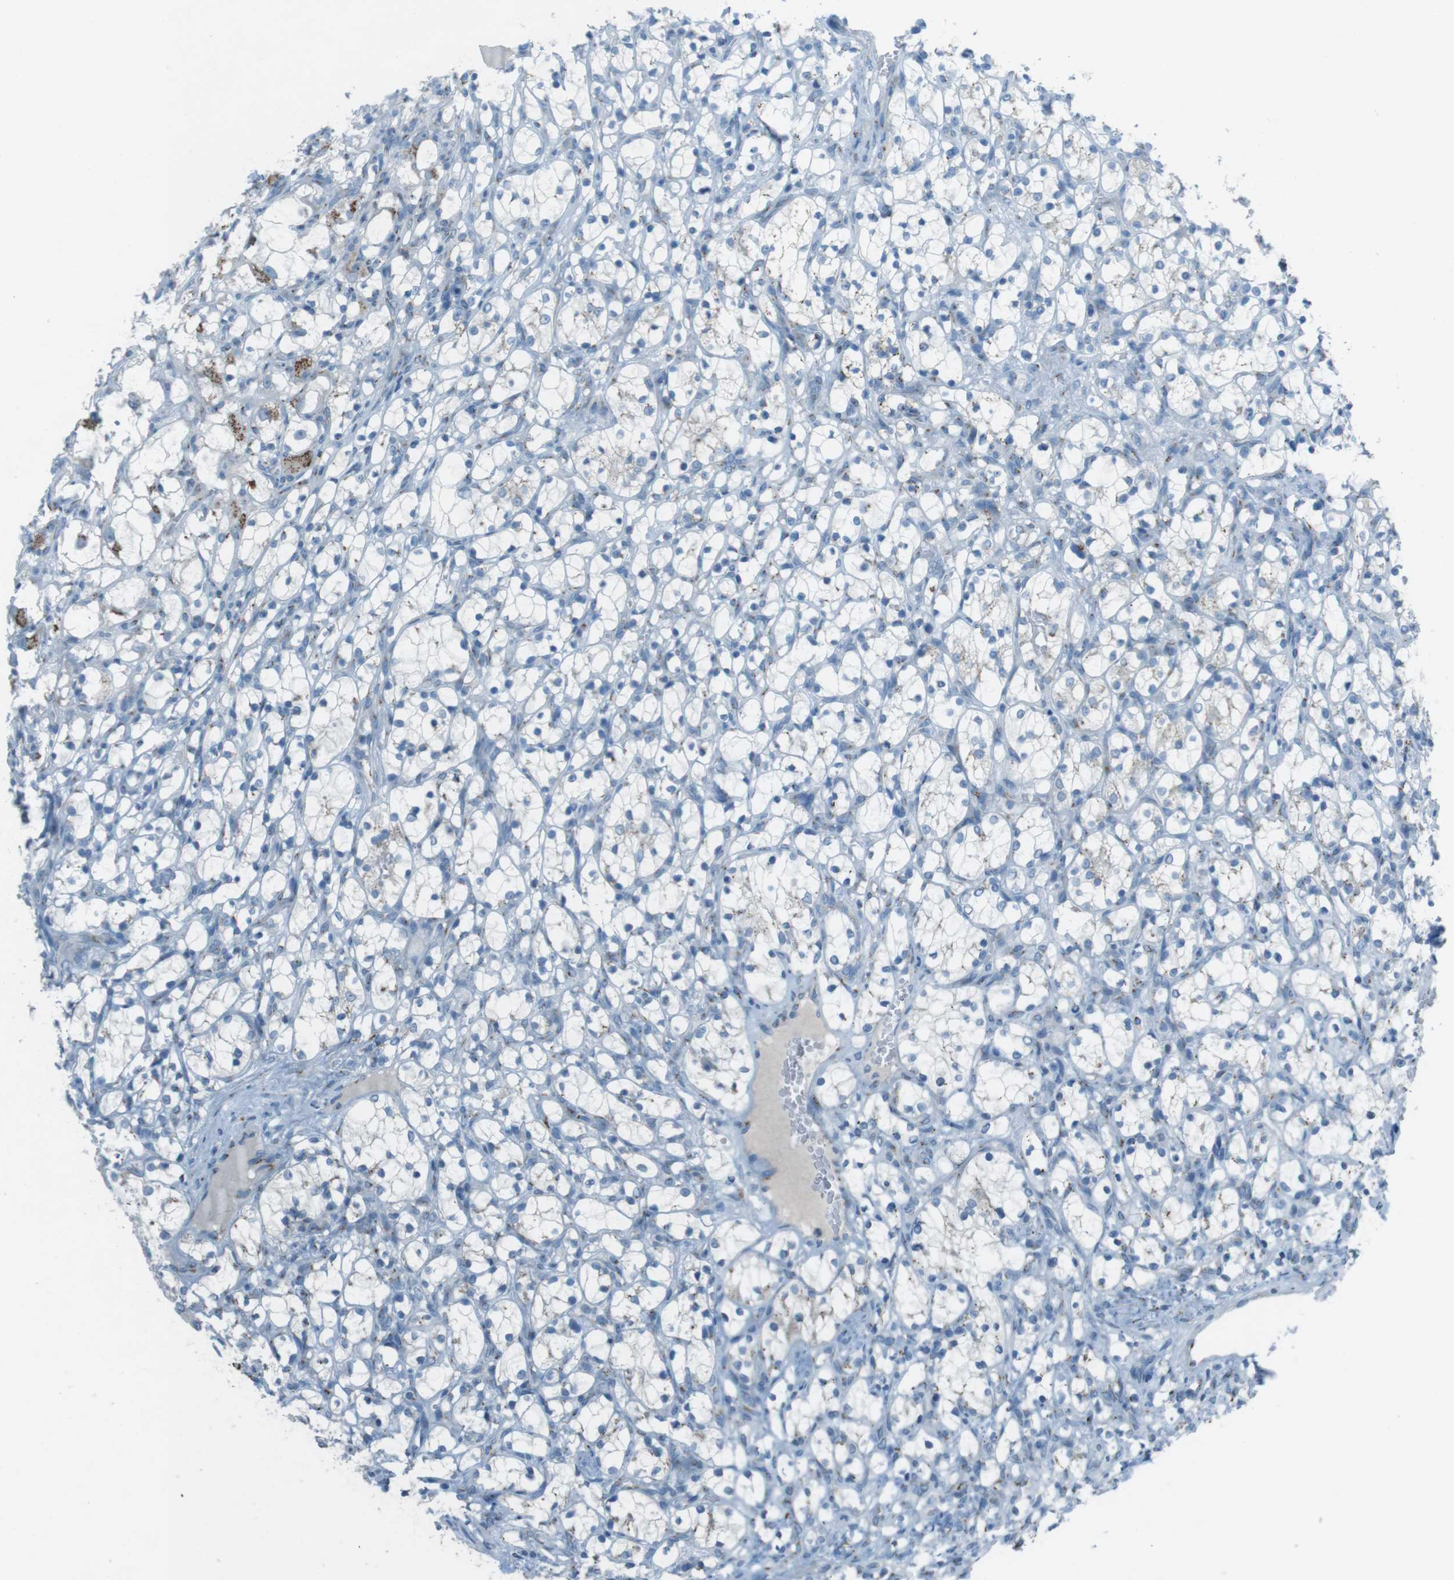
{"staining": {"intensity": "negative", "quantity": "none", "location": "none"}, "tissue": "renal cancer", "cell_type": "Tumor cells", "image_type": "cancer", "snomed": [{"axis": "morphology", "description": "Adenocarcinoma, NOS"}, {"axis": "topography", "description": "Kidney"}], "caption": "DAB (3,3'-diaminobenzidine) immunohistochemical staining of renal adenocarcinoma exhibits no significant positivity in tumor cells.", "gene": "TXNDC15", "patient": {"sex": "female", "age": 69}}